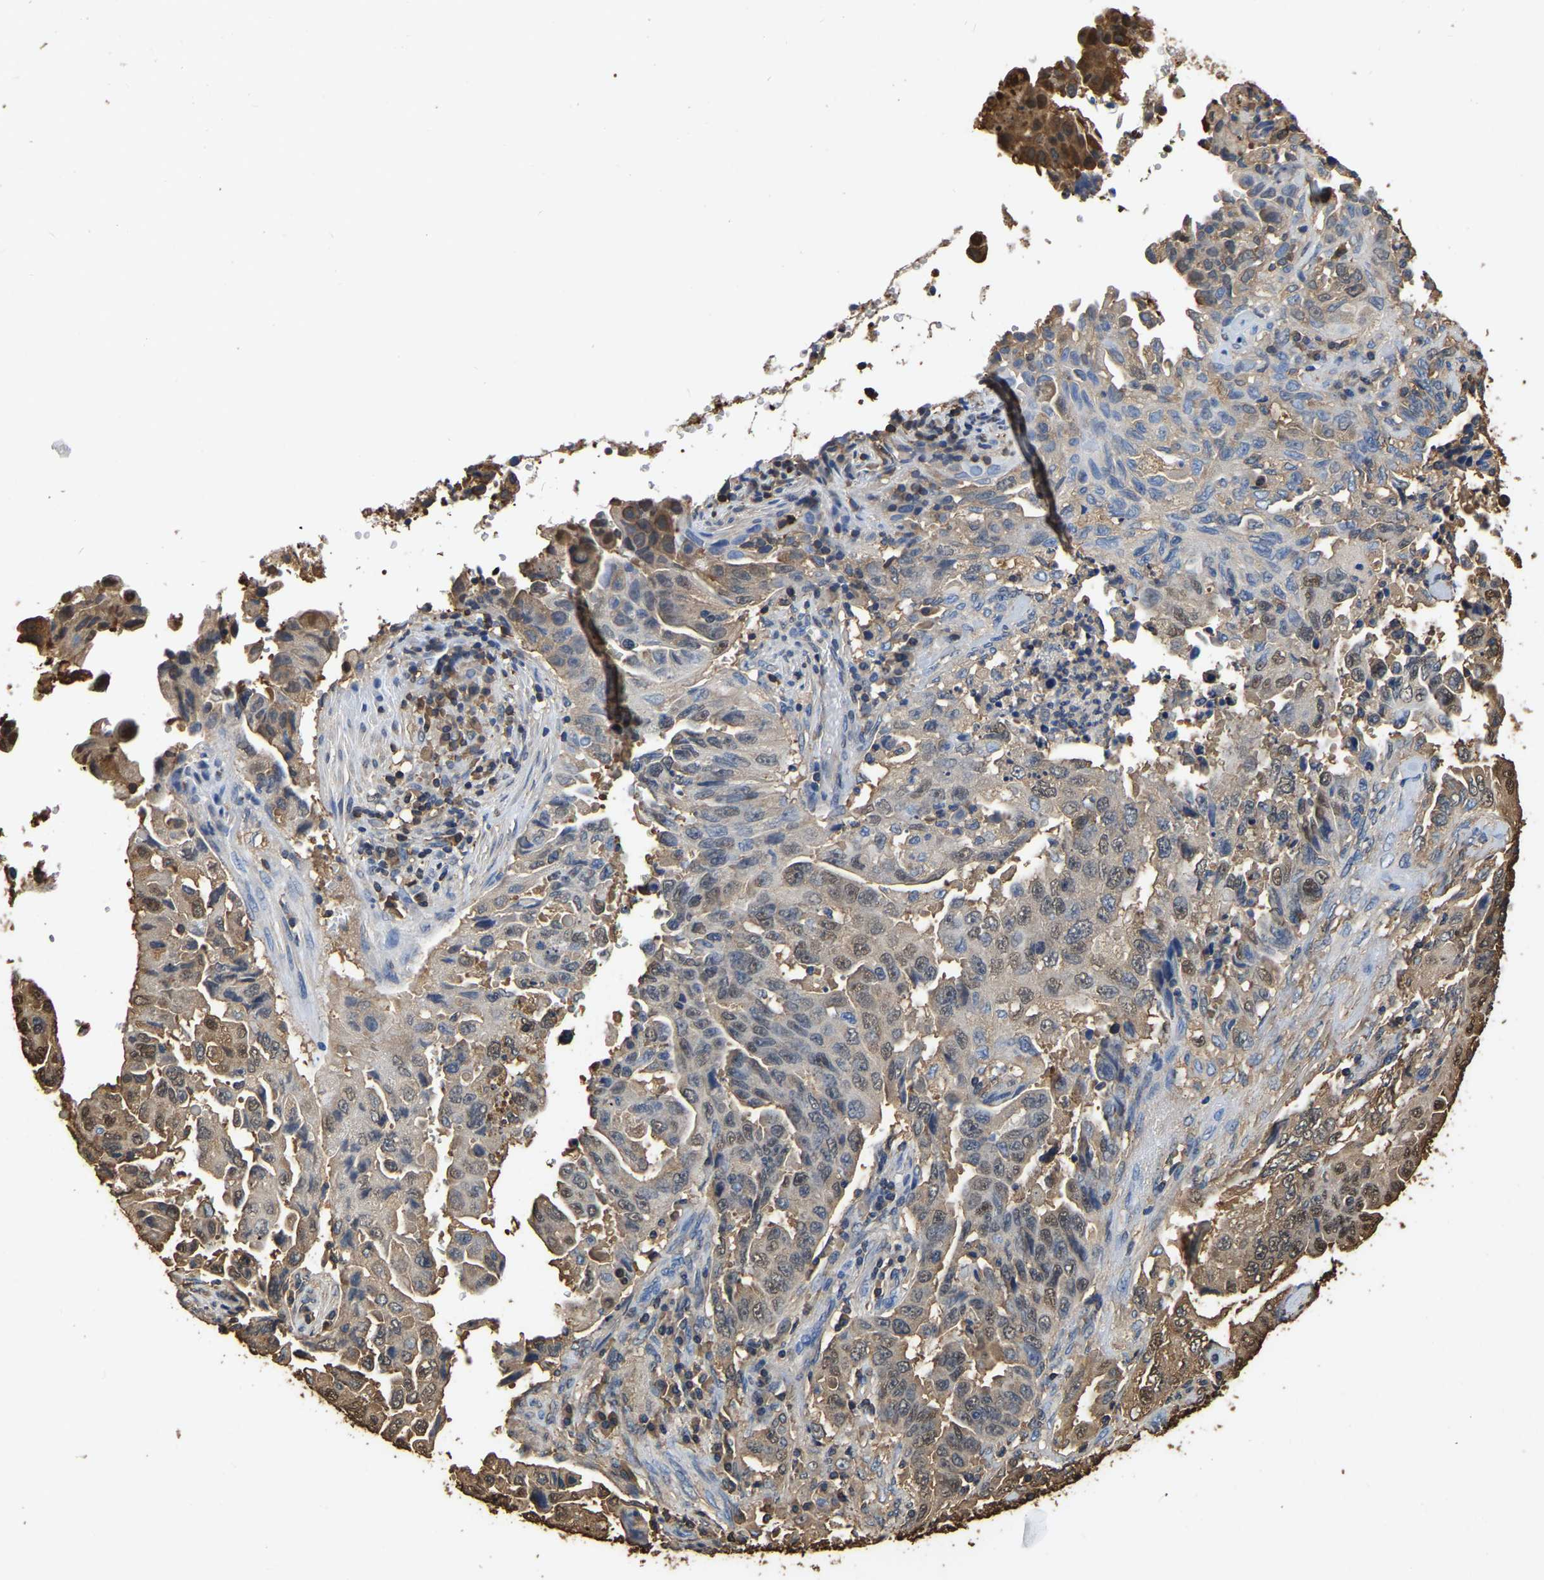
{"staining": {"intensity": "weak", "quantity": "<25%", "location": "cytoplasmic/membranous"}, "tissue": "lung cancer", "cell_type": "Tumor cells", "image_type": "cancer", "snomed": [{"axis": "morphology", "description": "Adenocarcinoma, NOS"}, {"axis": "topography", "description": "Lung"}], "caption": "High power microscopy photomicrograph of an immunohistochemistry image of adenocarcinoma (lung), revealing no significant staining in tumor cells.", "gene": "LDHB", "patient": {"sex": "female", "age": 51}}